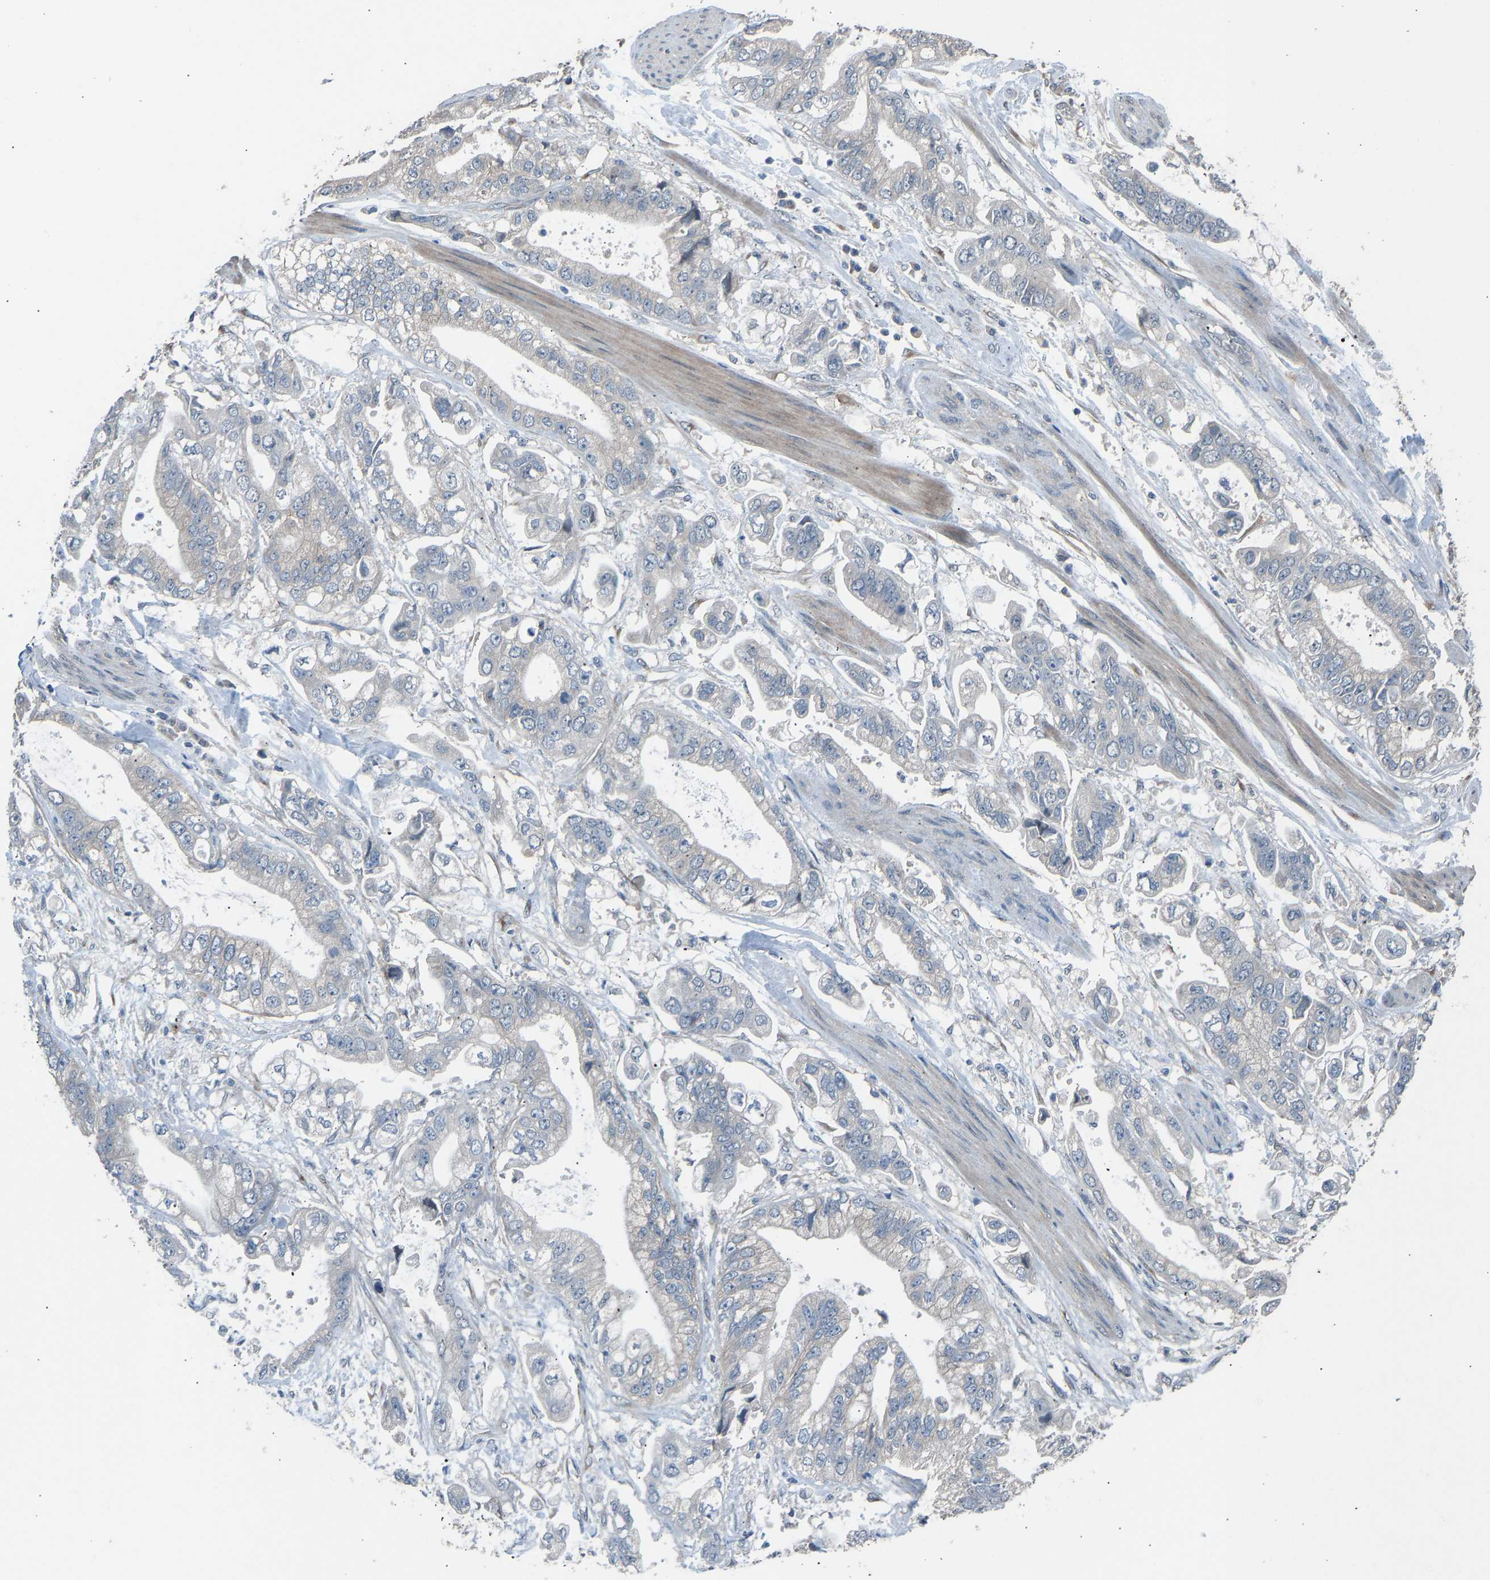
{"staining": {"intensity": "weak", "quantity": "<25%", "location": "cytoplasmic/membranous"}, "tissue": "stomach cancer", "cell_type": "Tumor cells", "image_type": "cancer", "snomed": [{"axis": "morphology", "description": "Normal tissue, NOS"}, {"axis": "morphology", "description": "Adenocarcinoma, NOS"}, {"axis": "topography", "description": "Stomach"}], "caption": "Stomach cancer (adenocarcinoma) was stained to show a protein in brown. There is no significant positivity in tumor cells.", "gene": "SLC43A1", "patient": {"sex": "male", "age": 62}}